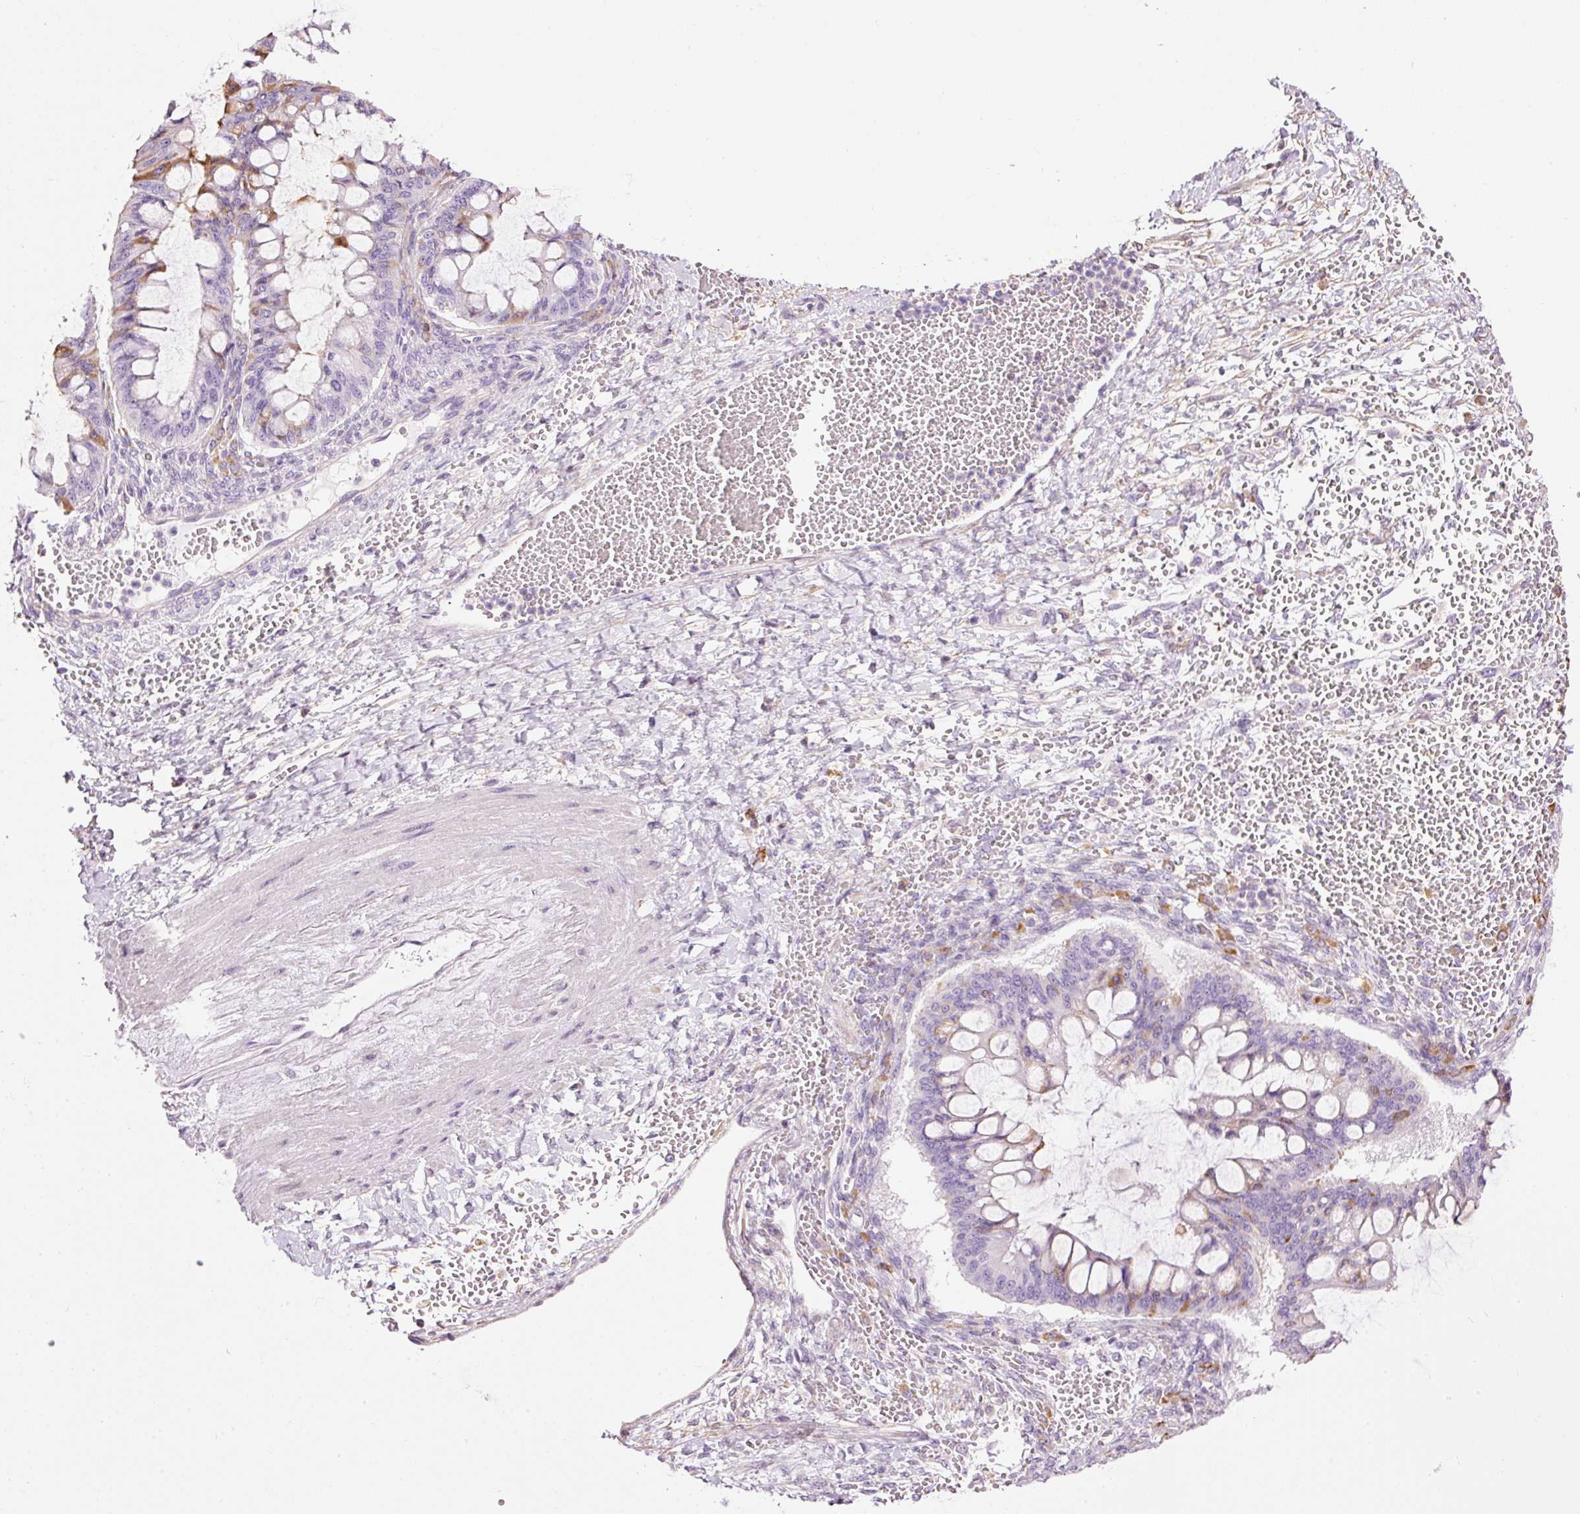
{"staining": {"intensity": "negative", "quantity": "none", "location": "none"}, "tissue": "ovarian cancer", "cell_type": "Tumor cells", "image_type": "cancer", "snomed": [{"axis": "morphology", "description": "Cystadenocarcinoma, mucinous, NOS"}, {"axis": "topography", "description": "Ovary"}], "caption": "Human ovarian mucinous cystadenocarcinoma stained for a protein using IHC reveals no positivity in tumor cells.", "gene": "DOK6", "patient": {"sex": "female", "age": 73}}